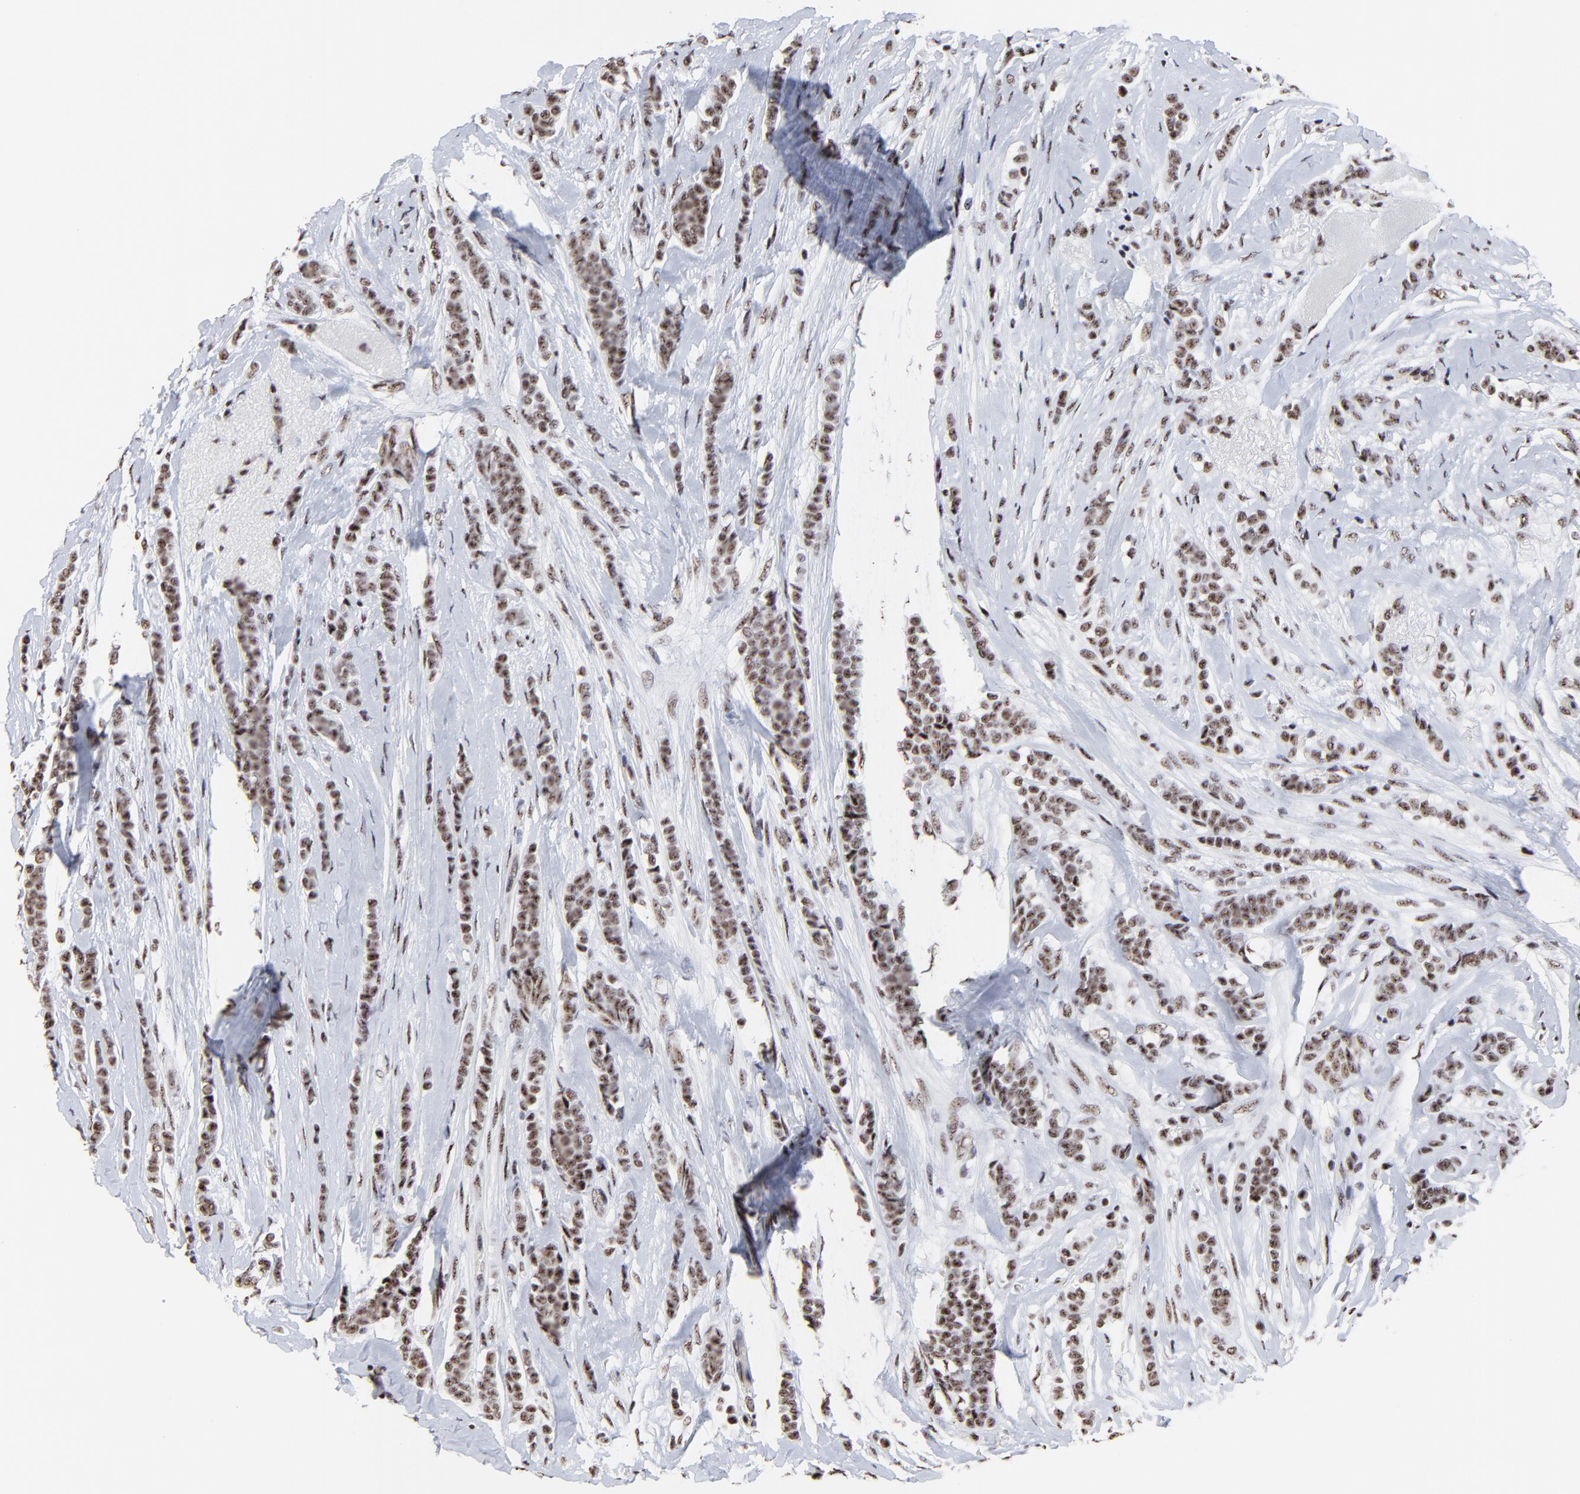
{"staining": {"intensity": "weak", "quantity": ">75%", "location": "nuclear"}, "tissue": "breast cancer", "cell_type": "Tumor cells", "image_type": "cancer", "snomed": [{"axis": "morphology", "description": "Lobular carcinoma"}, {"axis": "topography", "description": "Breast"}], "caption": "About >75% of tumor cells in lobular carcinoma (breast) reveal weak nuclear protein staining as visualized by brown immunohistochemical staining.", "gene": "MBD4", "patient": {"sex": "female", "age": 56}}